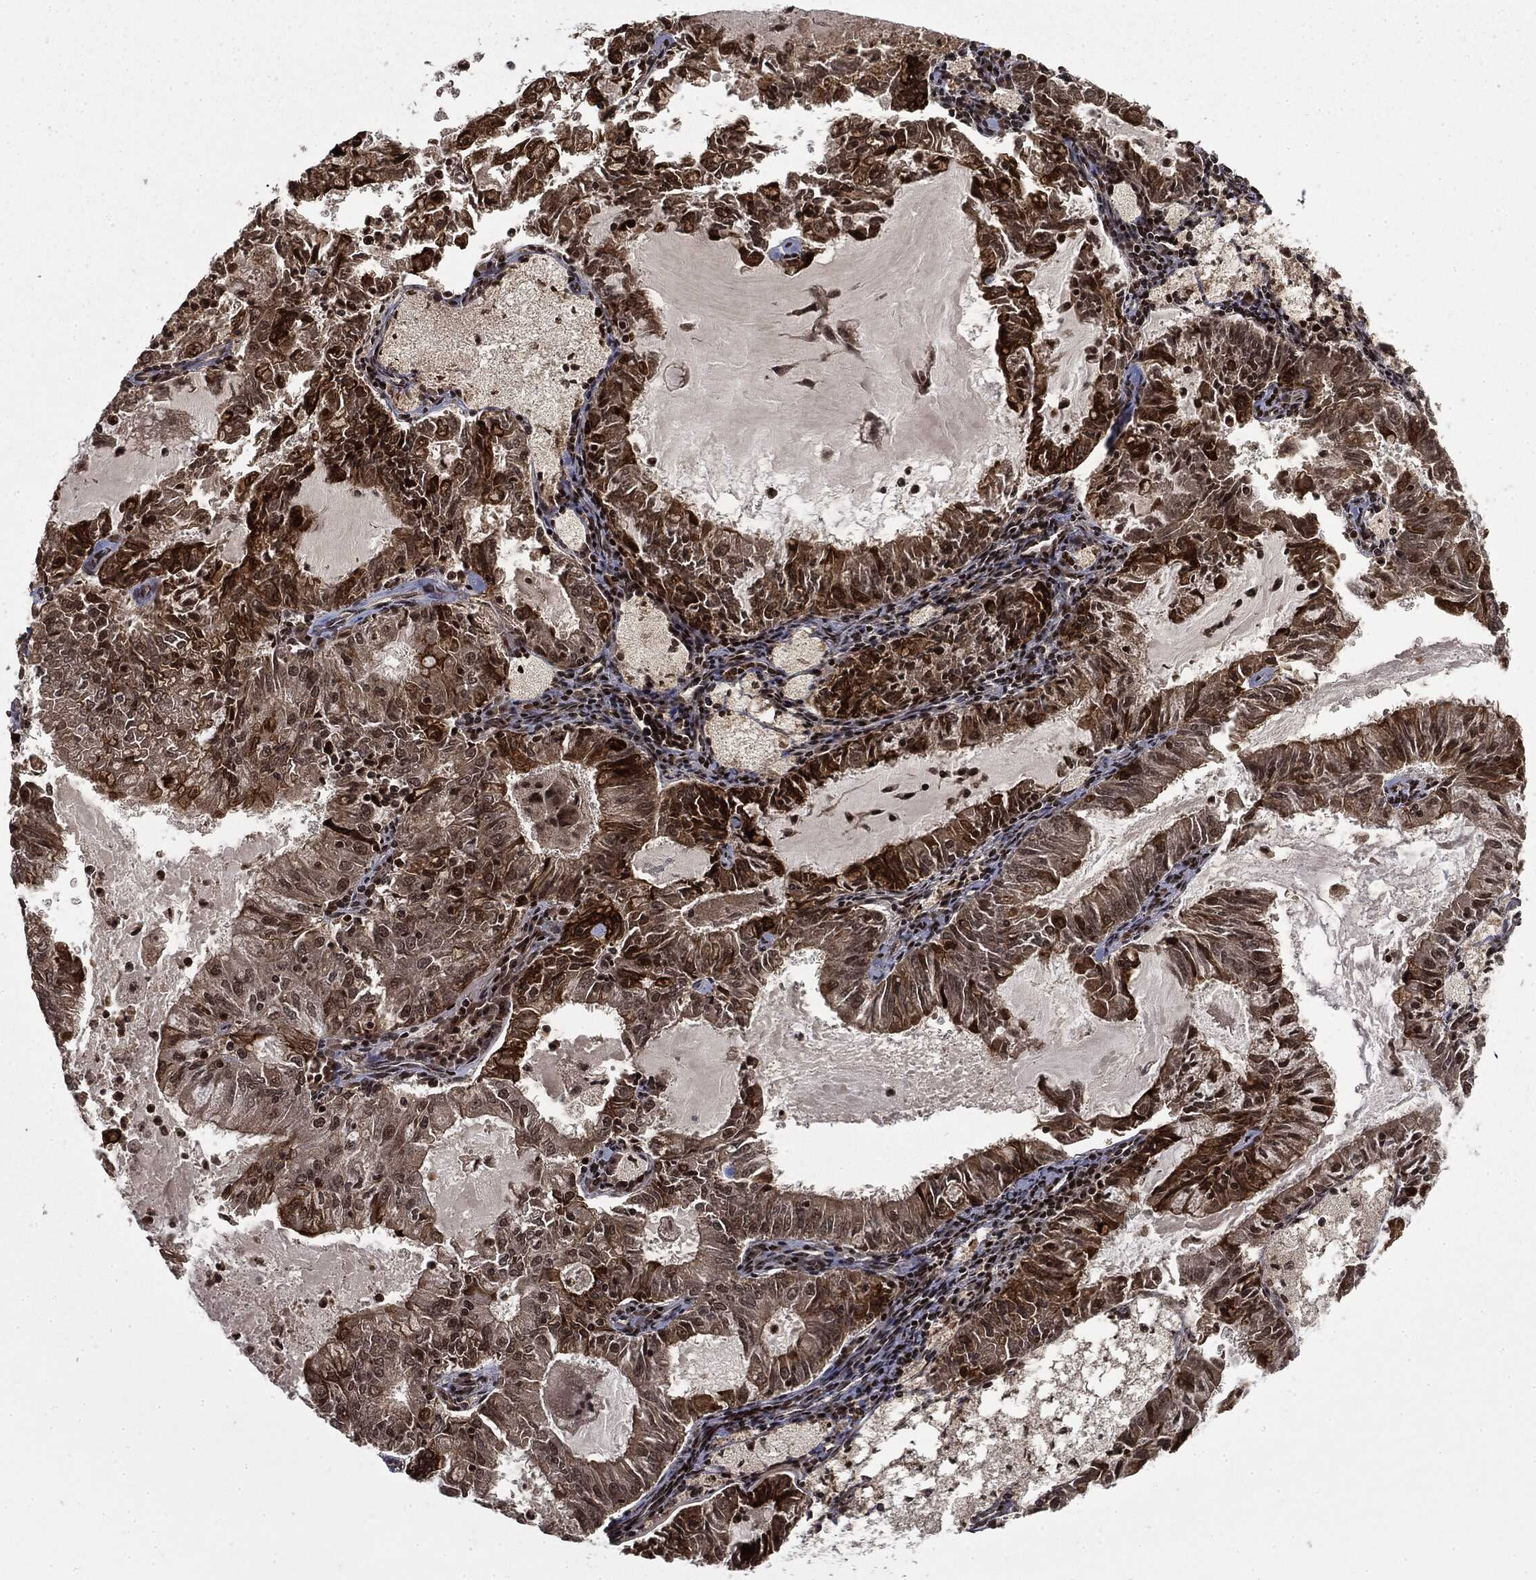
{"staining": {"intensity": "strong", "quantity": "<25%", "location": "cytoplasmic/membranous,nuclear"}, "tissue": "endometrial cancer", "cell_type": "Tumor cells", "image_type": "cancer", "snomed": [{"axis": "morphology", "description": "Adenocarcinoma, NOS"}, {"axis": "topography", "description": "Endometrium"}], "caption": "Endometrial cancer (adenocarcinoma) was stained to show a protein in brown. There is medium levels of strong cytoplasmic/membranous and nuclear positivity in about <25% of tumor cells. The staining was performed using DAB, with brown indicating positive protein expression. Nuclei are stained blue with hematoxylin.", "gene": "CTDP1", "patient": {"sex": "female", "age": 57}}